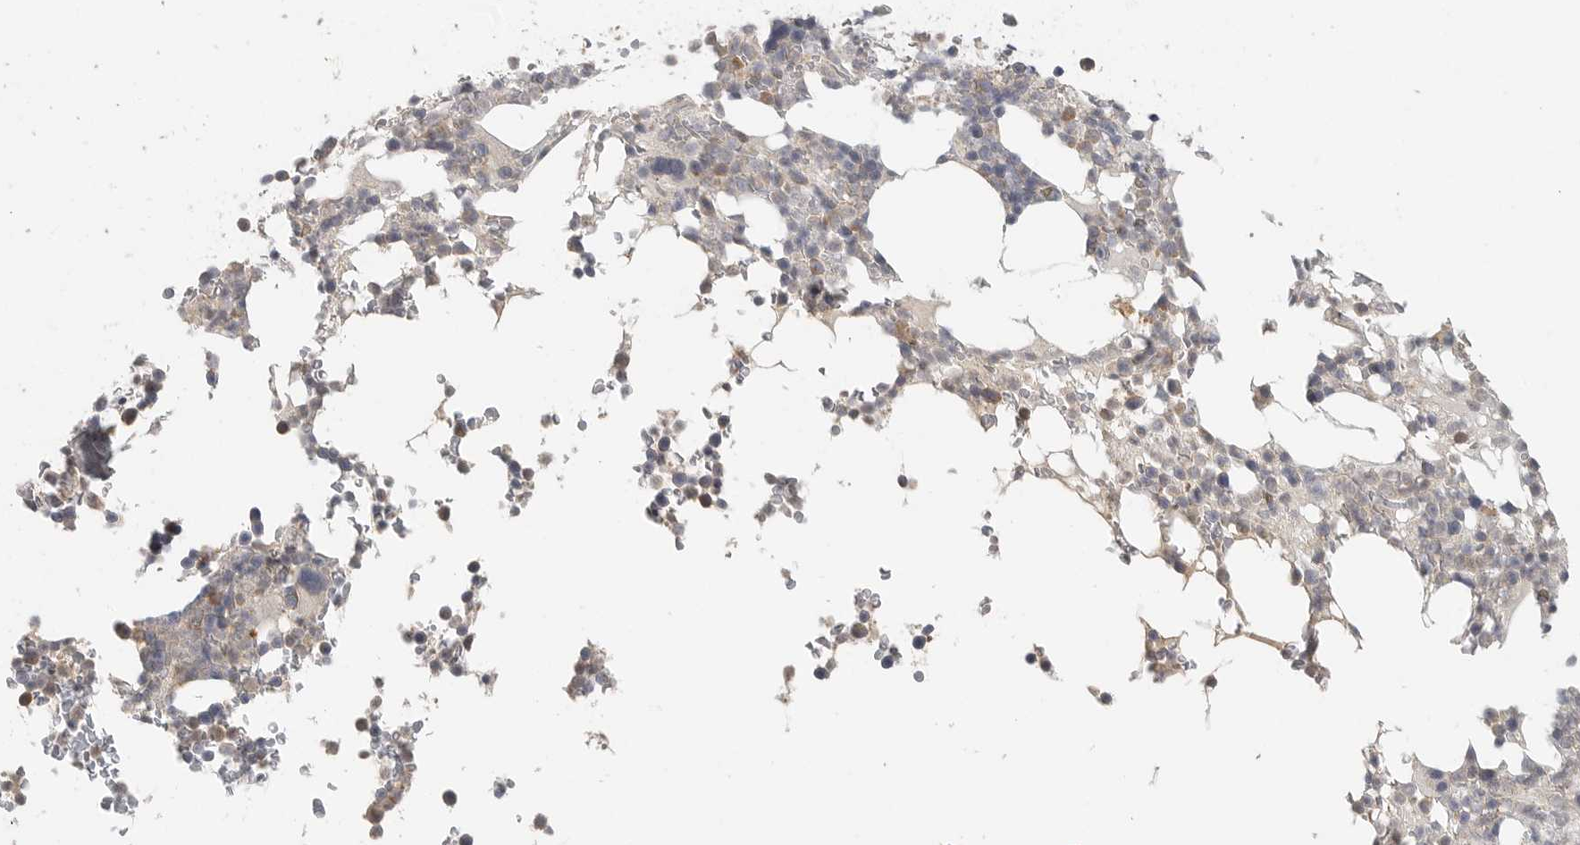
{"staining": {"intensity": "weak", "quantity": "<25%", "location": "cytoplasmic/membranous"}, "tissue": "bone marrow", "cell_type": "Hematopoietic cells", "image_type": "normal", "snomed": [{"axis": "morphology", "description": "Normal tissue, NOS"}, {"axis": "topography", "description": "Bone marrow"}], "caption": "Immunohistochemical staining of normal human bone marrow exhibits no significant staining in hematopoietic cells. (DAB immunohistochemistry visualized using brightfield microscopy, high magnification).", "gene": "HDAC6", "patient": {"sex": "male", "age": 58}}